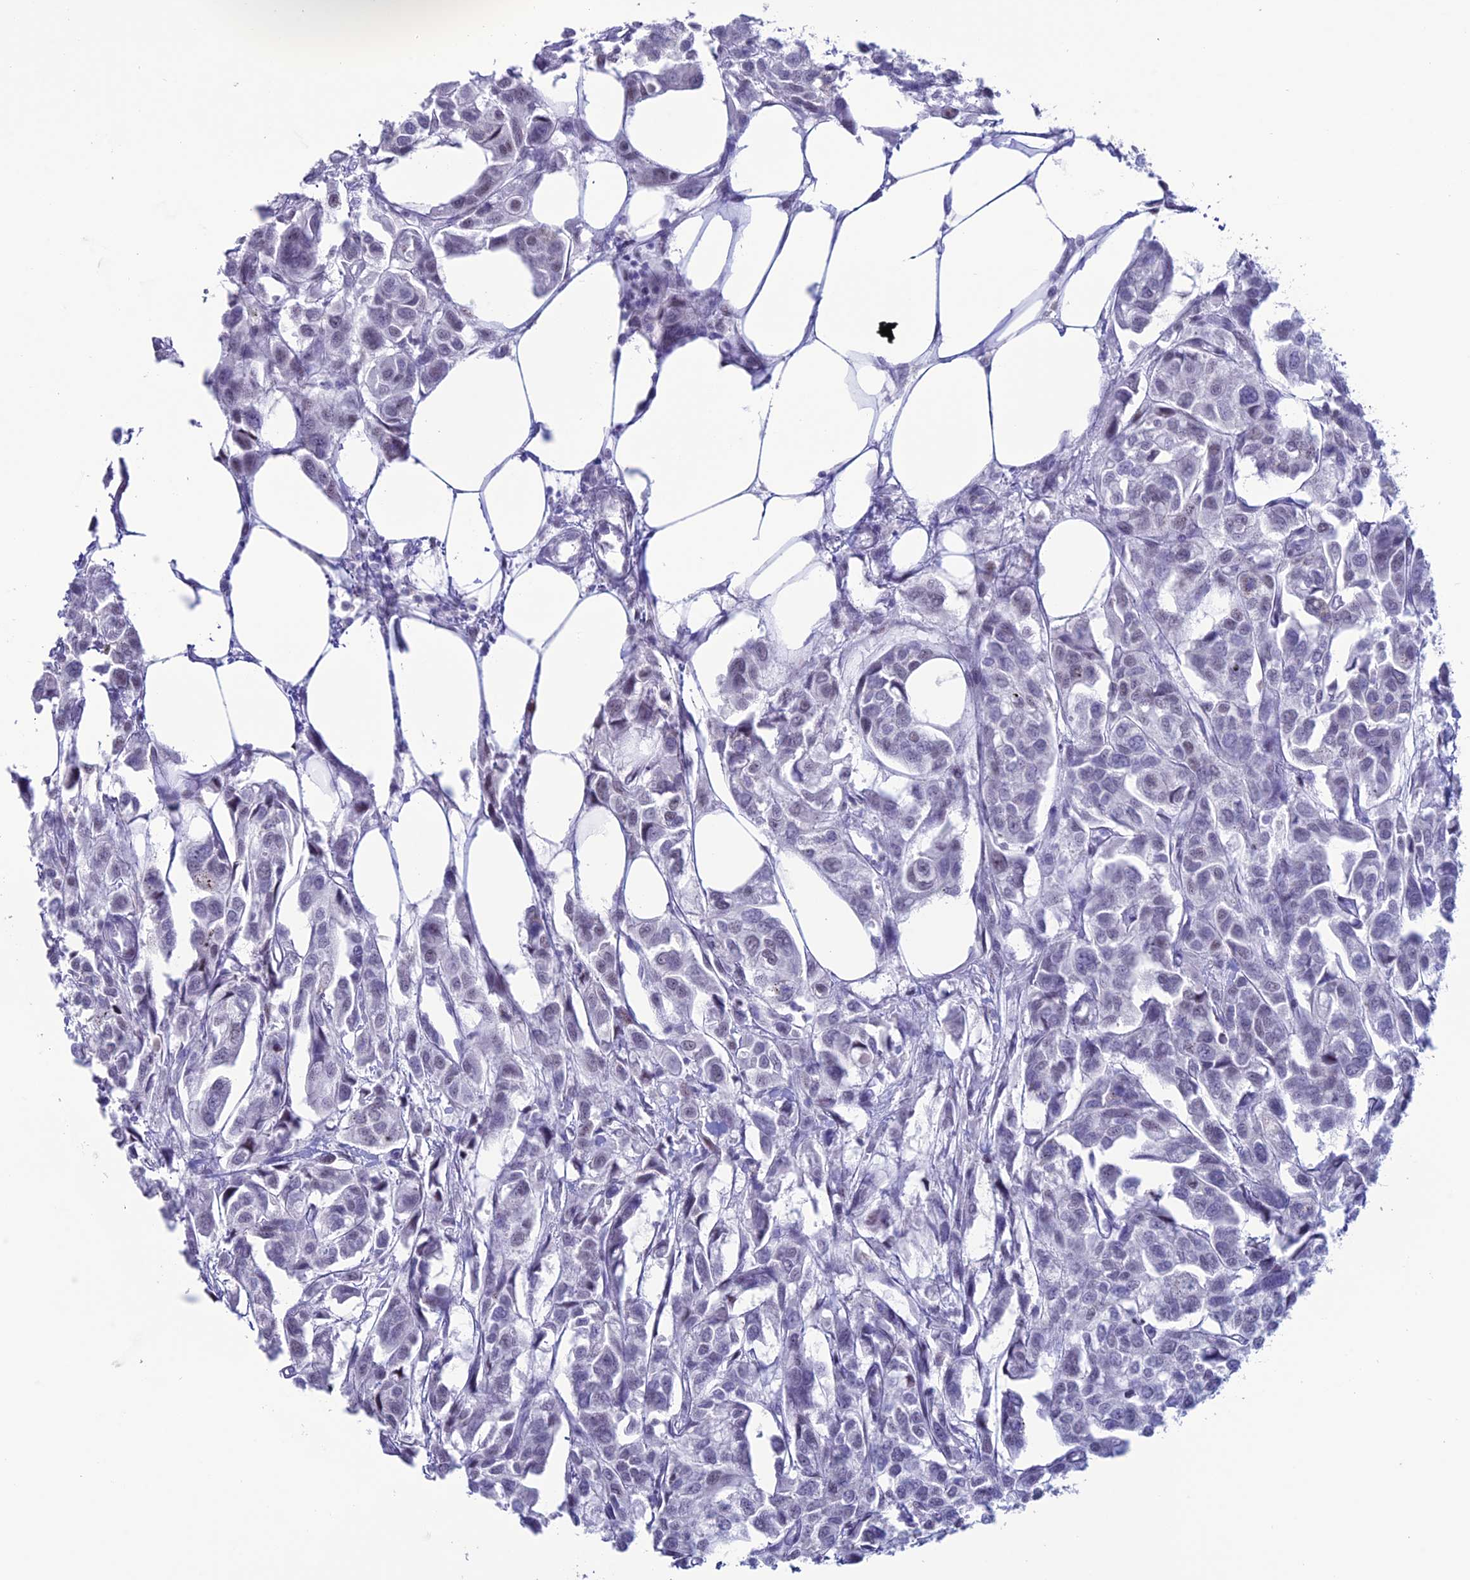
{"staining": {"intensity": "negative", "quantity": "none", "location": "none"}, "tissue": "urothelial cancer", "cell_type": "Tumor cells", "image_type": "cancer", "snomed": [{"axis": "morphology", "description": "Urothelial carcinoma, High grade"}, {"axis": "topography", "description": "Urinary bladder"}], "caption": "This is a image of IHC staining of high-grade urothelial carcinoma, which shows no positivity in tumor cells.", "gene": "MFSD2B", "patient": {"sex": "male", "age": 67}}